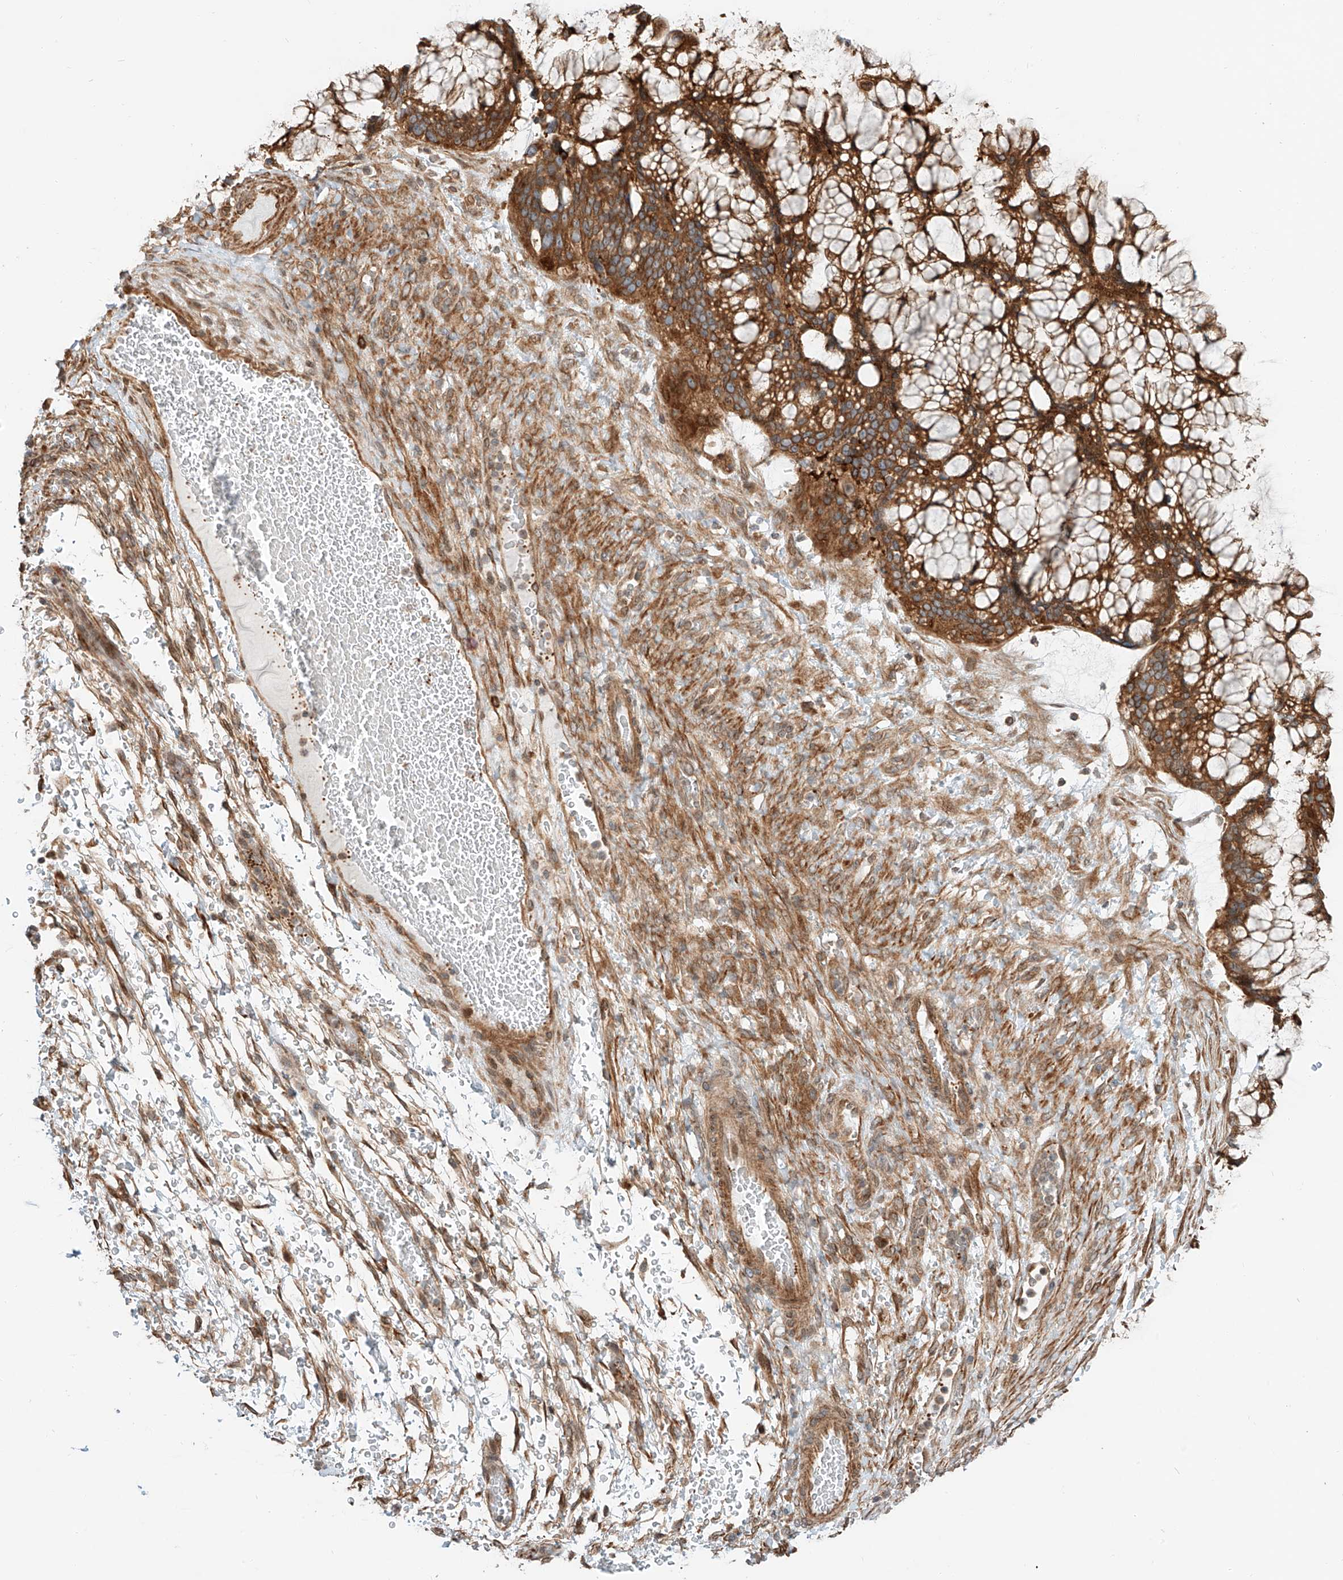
{"staining": {"intensity": "strong", "quantity": ">75%", "location": "cytoplasmic/membranous"}, "tissue": "ovarian cancer", "cell_type": "Tumor cells", "image_type": "cancer", "snomed": [{"axis": "morphology", "description": "Cystadenocarcinoma, mucinous, NOS"}, {"axis": "topography", "description": "Ovary"}], "caption": "Tumor cells exhibit high levels of strong cytoplasmic/membranous positivity in approximately >75% of cells in ovarian mucinous cystadenocarcinoma.", "gene": "CEP162", "patient": {"sex": "female", "age": 37}}